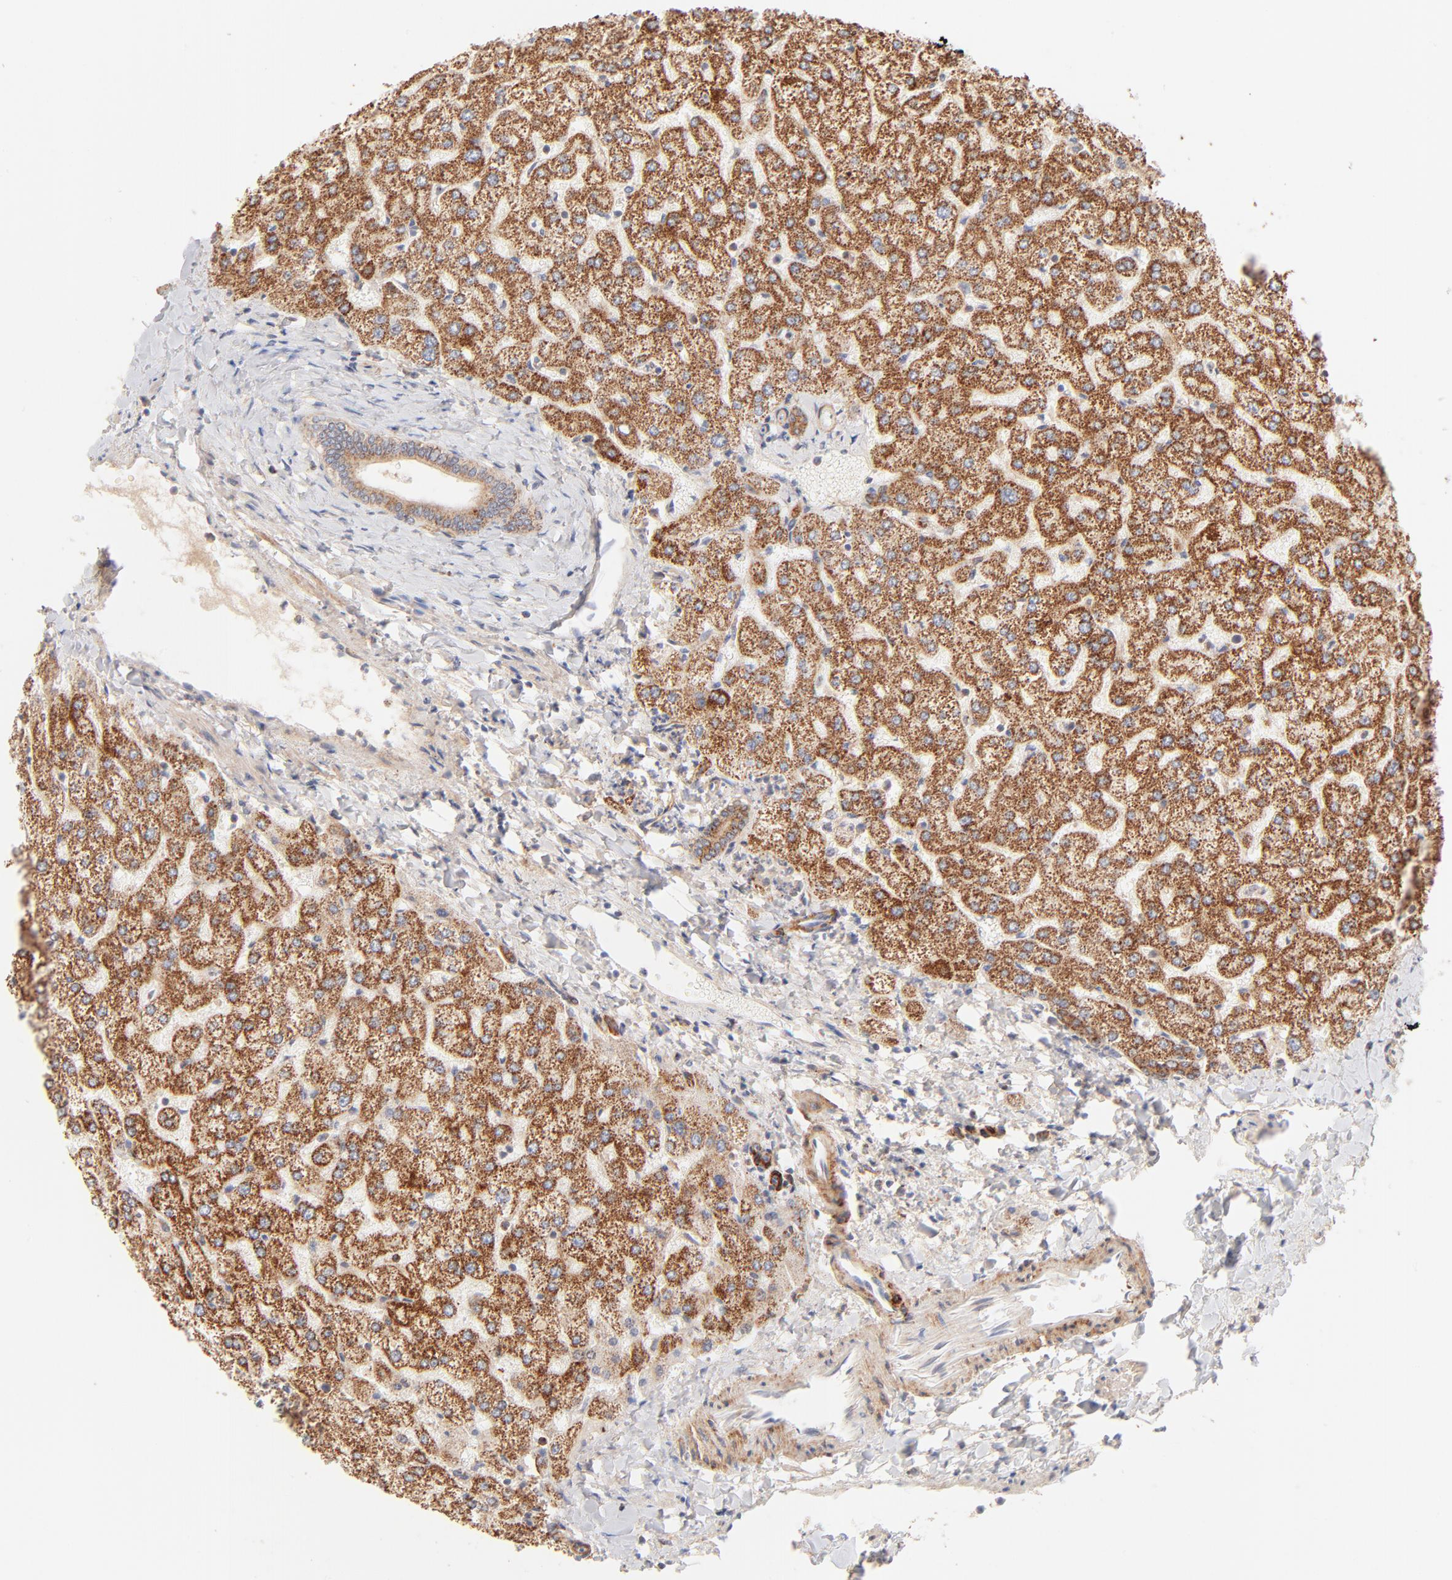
{"staining": {"intensity": "weak", "quantity": ">75%", "location": "cytoplasmic/membranous"}, "tissue": "liver", "cell_type": "Cholangiocytes", "image_type": "normal", "snomed": [{"axis": "morphology", "description": "Normal tissue, NOS"}, {"axis": "topography", "description": "Liver"}], "caption": "A low amount of weak cytoplasmic/membranous positivity is appreciated in about >75% of cholangiocytes in normal liver. Immunohistochemistry stains the protein in brown and the nuclei are stained blue.", "gene": "CSPG4", "patient": {"sex": "female", "age": 32}}